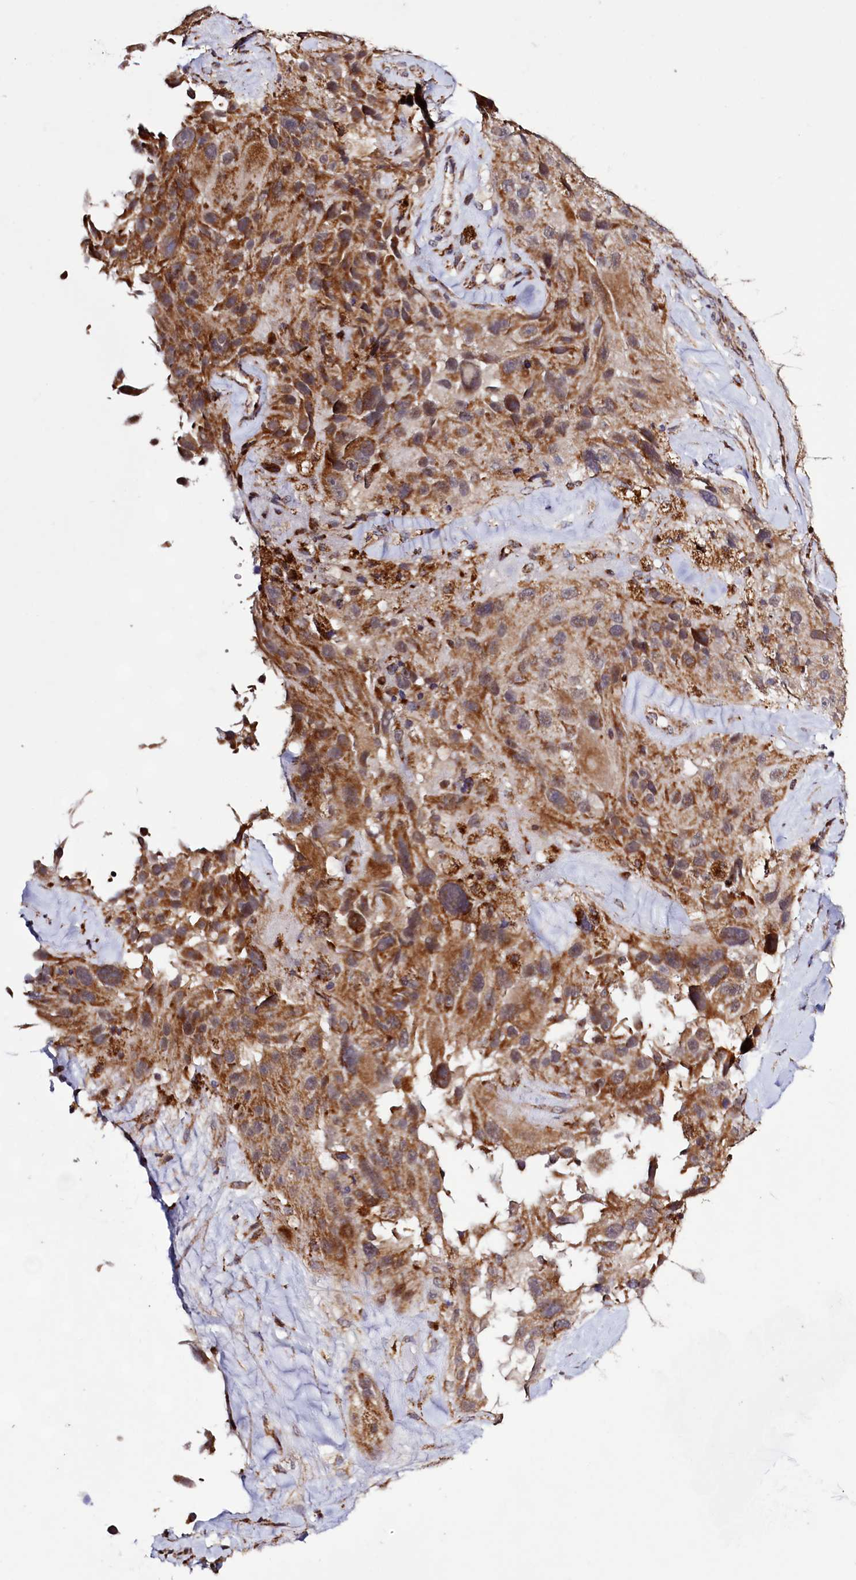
{"staining": {"intensity": "moderate", "quantity": ">75%", "location": "cytoplasmic/membranous"}, "tissue": "melanoma", "cell_type": "Tumor cells", "image_type": "cancer", "snomed": [{"axis": "morphology", "description": "Malignant melanoma, Metastatic site"}, {"axis": "topography", "description": "Lymph node"}], "caption": "Moderate cytoplasmic/membranous expression is appreciated in about >75% of tumor cells in melanoma. The staining was performed using DAB to visualize the protein expression in brown, while the nuclei were stained in blue with hematoxylin (Magnification: 20x).", "gene": "DYNC2H1", "patient": {"sex": "male", "age": 62}}